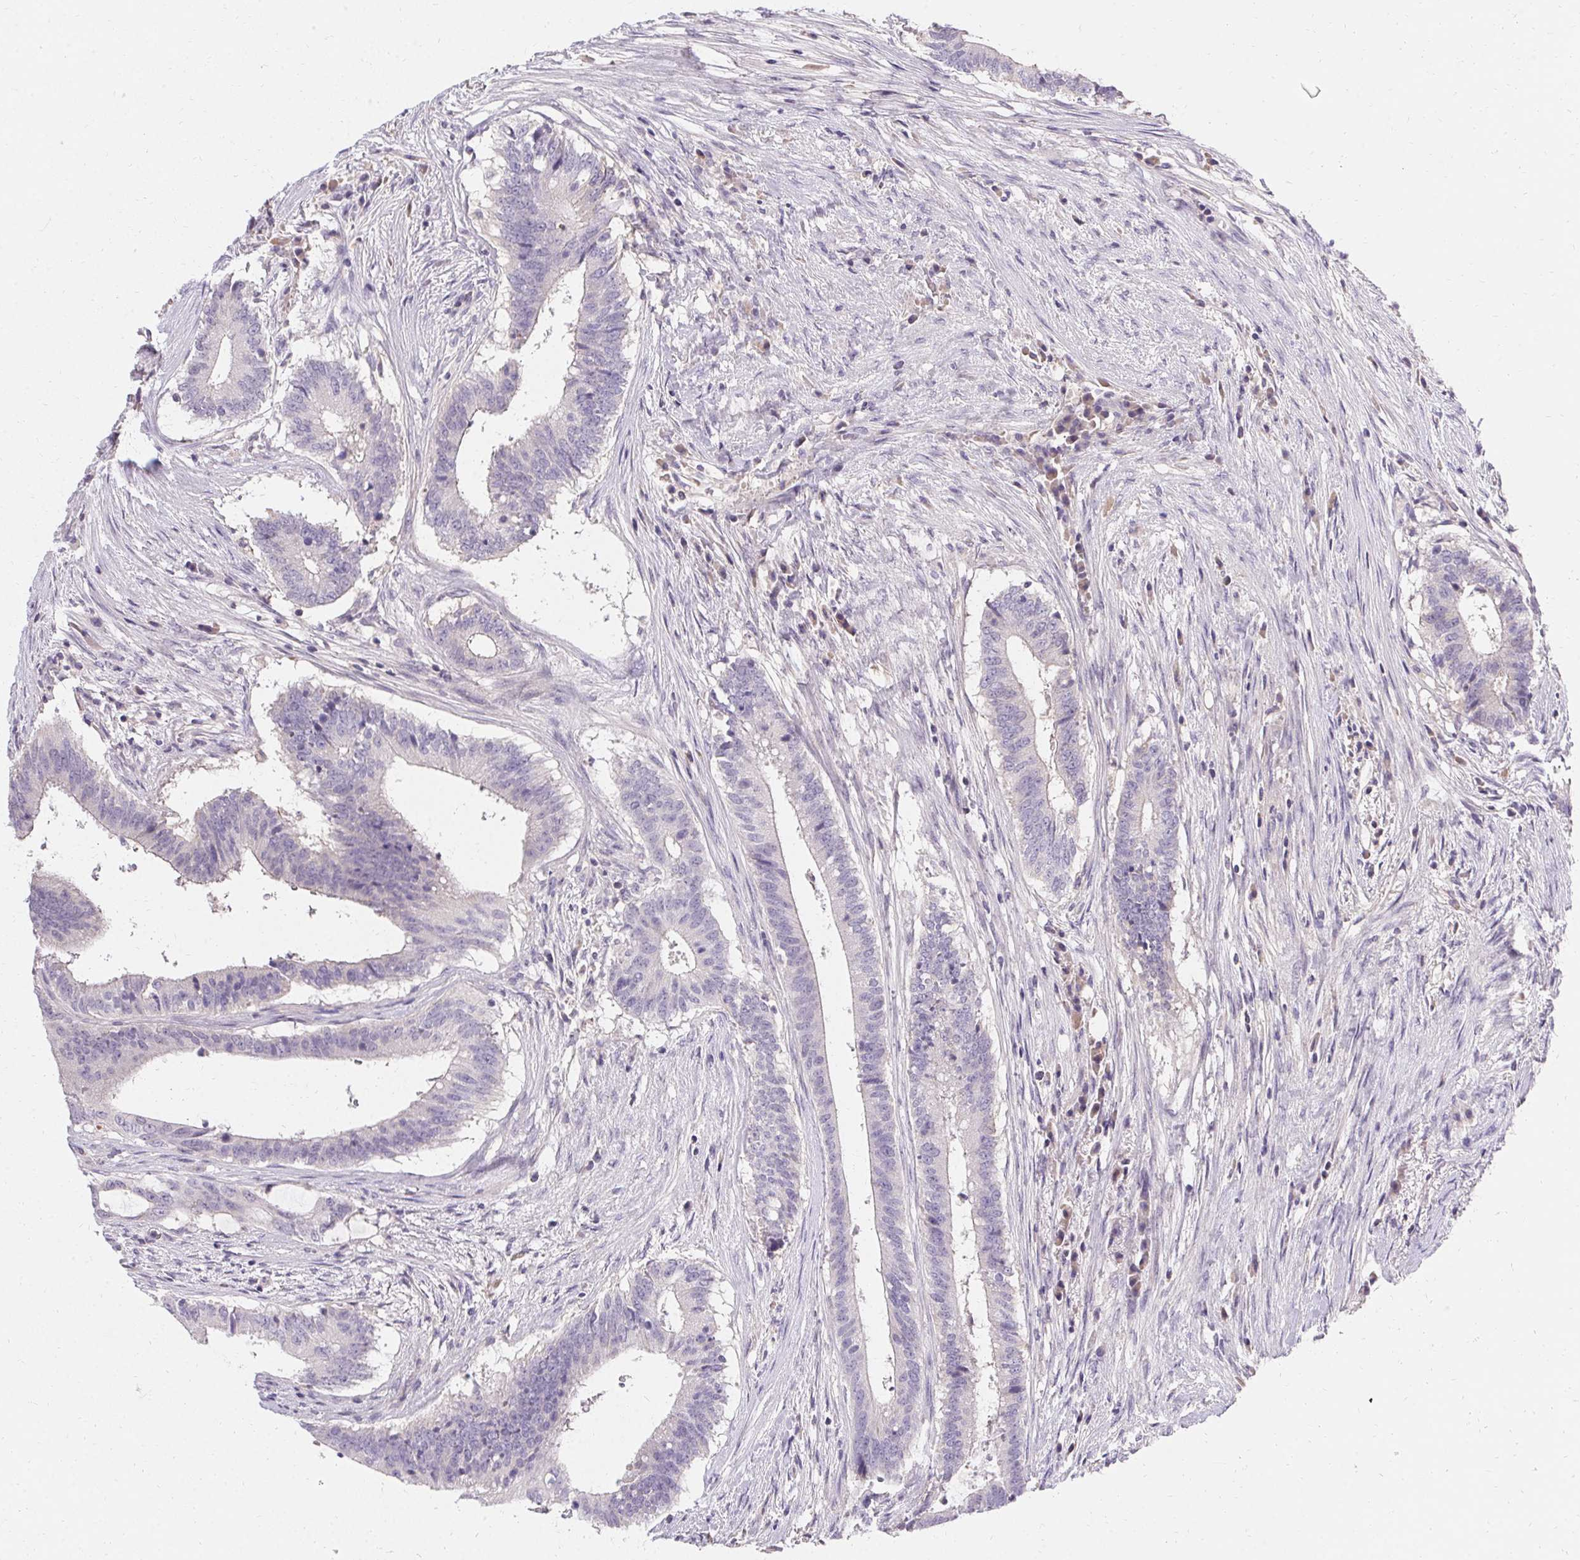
{"staining": {"intensity": "negative", "quantity": "none", "location": "none"}, "tissue": "colorectal cancer", "cell_type": "Tumor cells", "image_type": "cancer", "snomed": [{"axis": "morphology", "description": "Adenocarcinoma, NOS"}, {"axis": "topography", "description": "Colon"}], "caption": "DAB (3,3'-diaminobenzidine) immunohistochemical staining of human colorectal cancer shows no significant positivity in tumor cells. The staining is performed using DAB brown chromogen with nuclei counter-stained in using hematoxylin.", "gene": "TRIP13", "patient": {"sex": "female", "age": 43}}